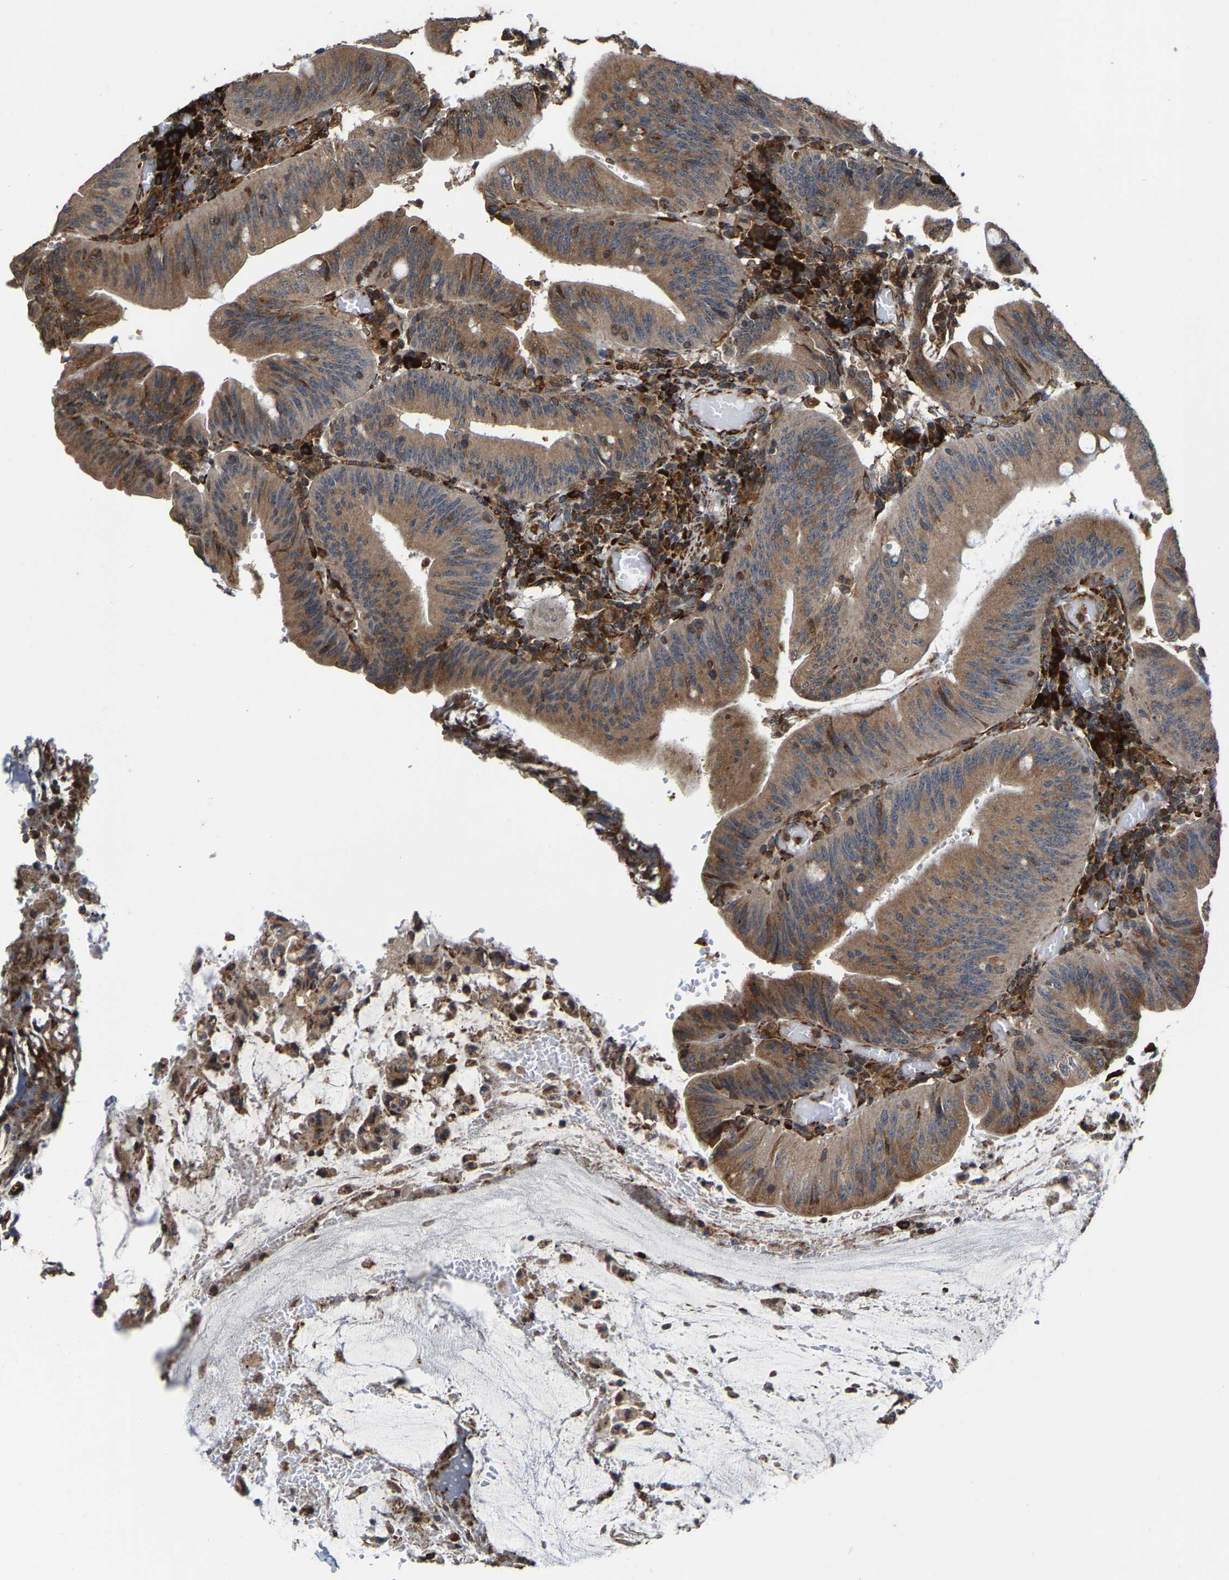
{"staining": {"intensity": "moderate", "quantity": ">75%", "location": "cytoplasmic/membranous"}, "tissue": "colorectal cancer", "cell_type": "Tumor cells", "image_type": "cancer", "snomed": [{"axis": "morphology", "description": "Normal tissue, NOS"}, {"axis": "morphology", "description": "Adenocarcinoma, NOS"}, {"axis": "topography", "description": "Rectum"}], "caption": "Immunohistochemistry photomicrograph of neoplastic tissue: human colorectal cancer (adenocarcinoma) stained using IHC shows medium levels of moderate protein expression localized specifically in the cytoplasmic/membranous of tumor cells, appearing as a cytoplasmic/membranous brown color.", "gene": "FGD3", "patient": {"sex": "female", "age": 66}}